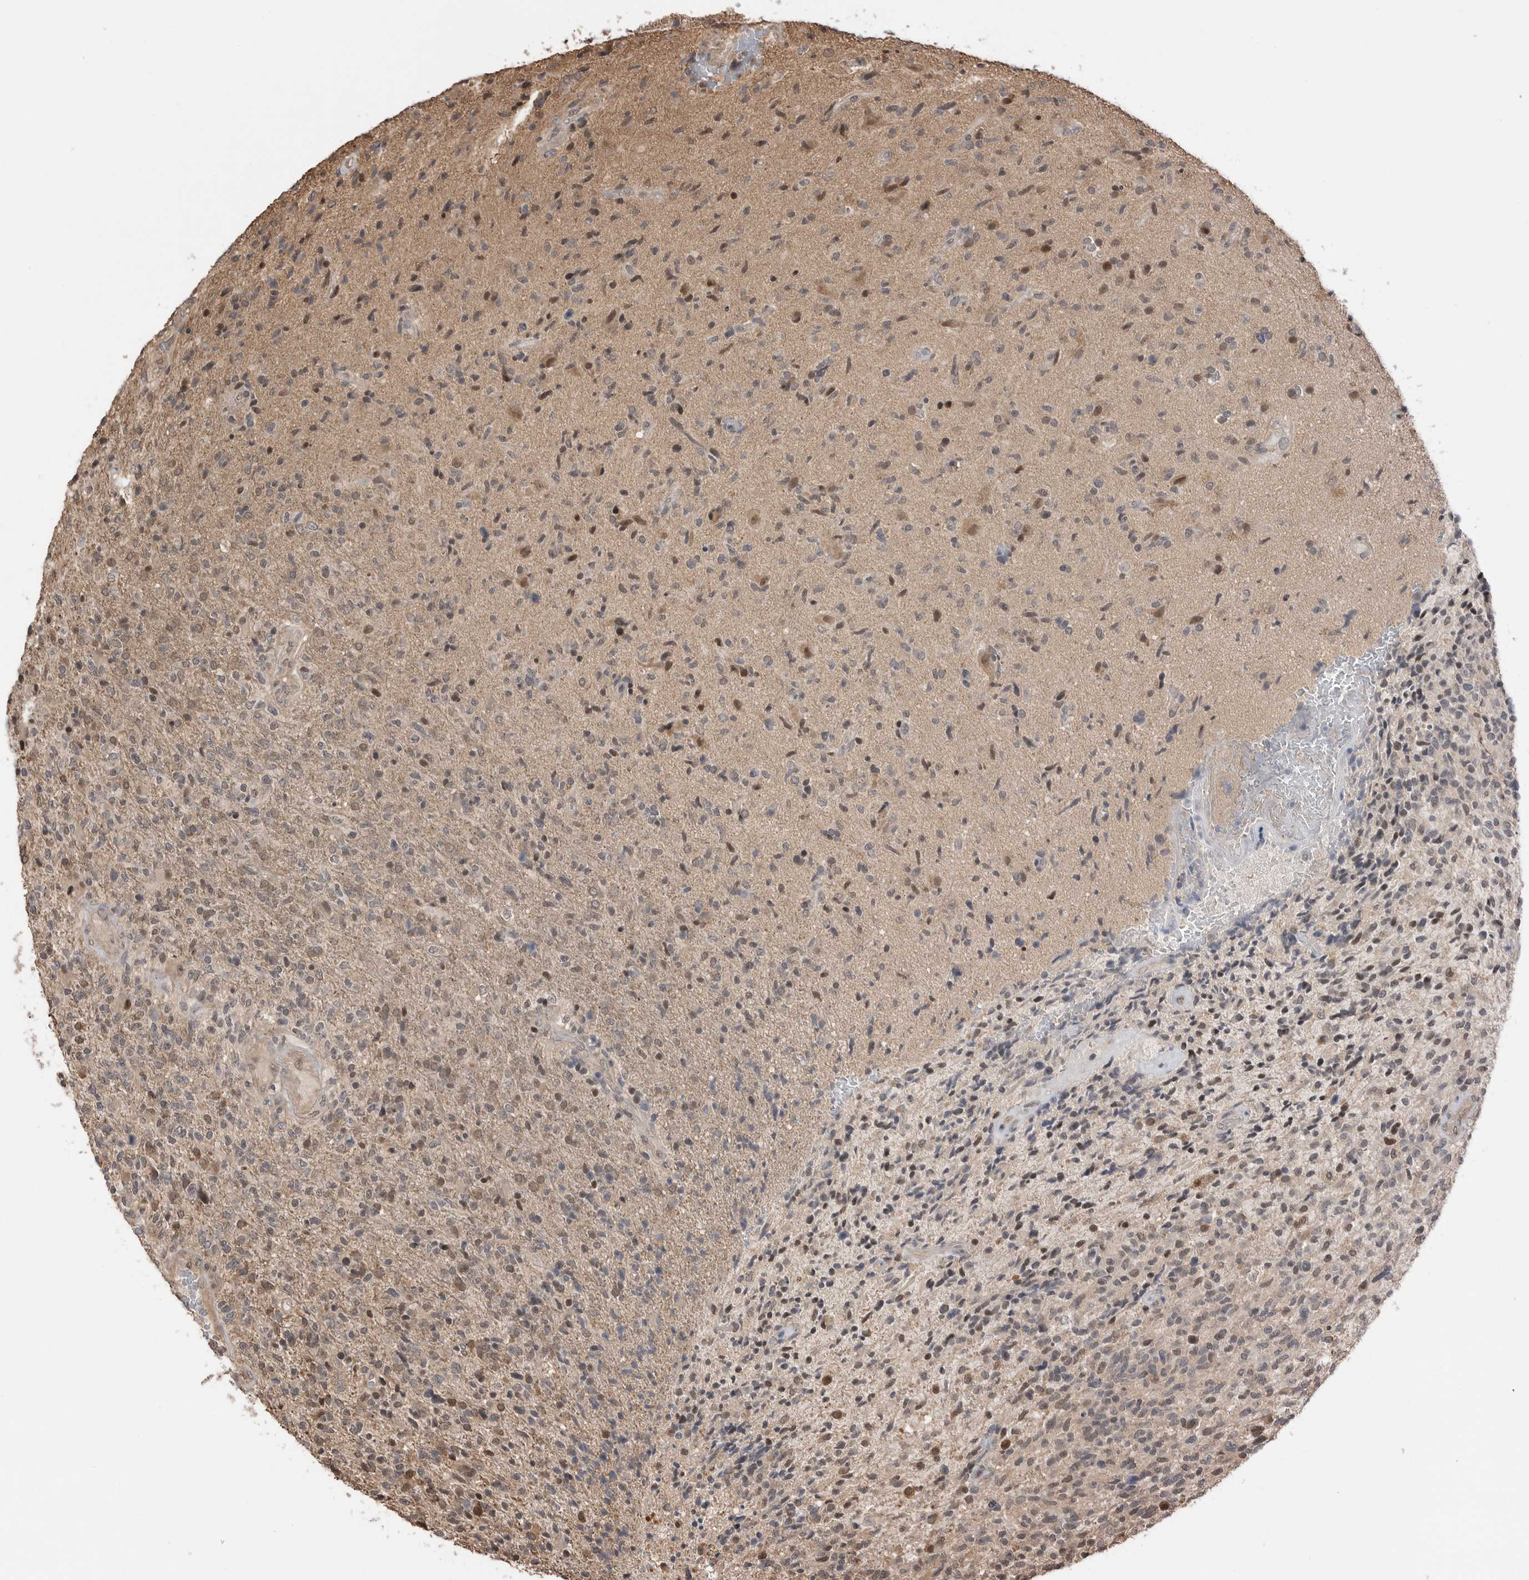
{"staining": {"intensity": "moderate", "quantity": "25%-75%", "location": "nuclear"}, "tissue": "glioma", "cell_type": "Tumor cells", "image_type": "cancer", "snomed": [{"axis": "morphology", "description": "Glioma, malignant, High grade"}, {"axis": "topography", "description": "Brain"}], "caption": "Malignant glioma (high-grade) was stained to show a protein in brown. There is medium levels of moderate nuclear staining in approximately 25%-75% of tumor cells. Immunohistochemistry stains the protein in brown and the nuclei are stained blue.", "gene": "PEAK1", "patient": {"sex": "male", "age": 72}}